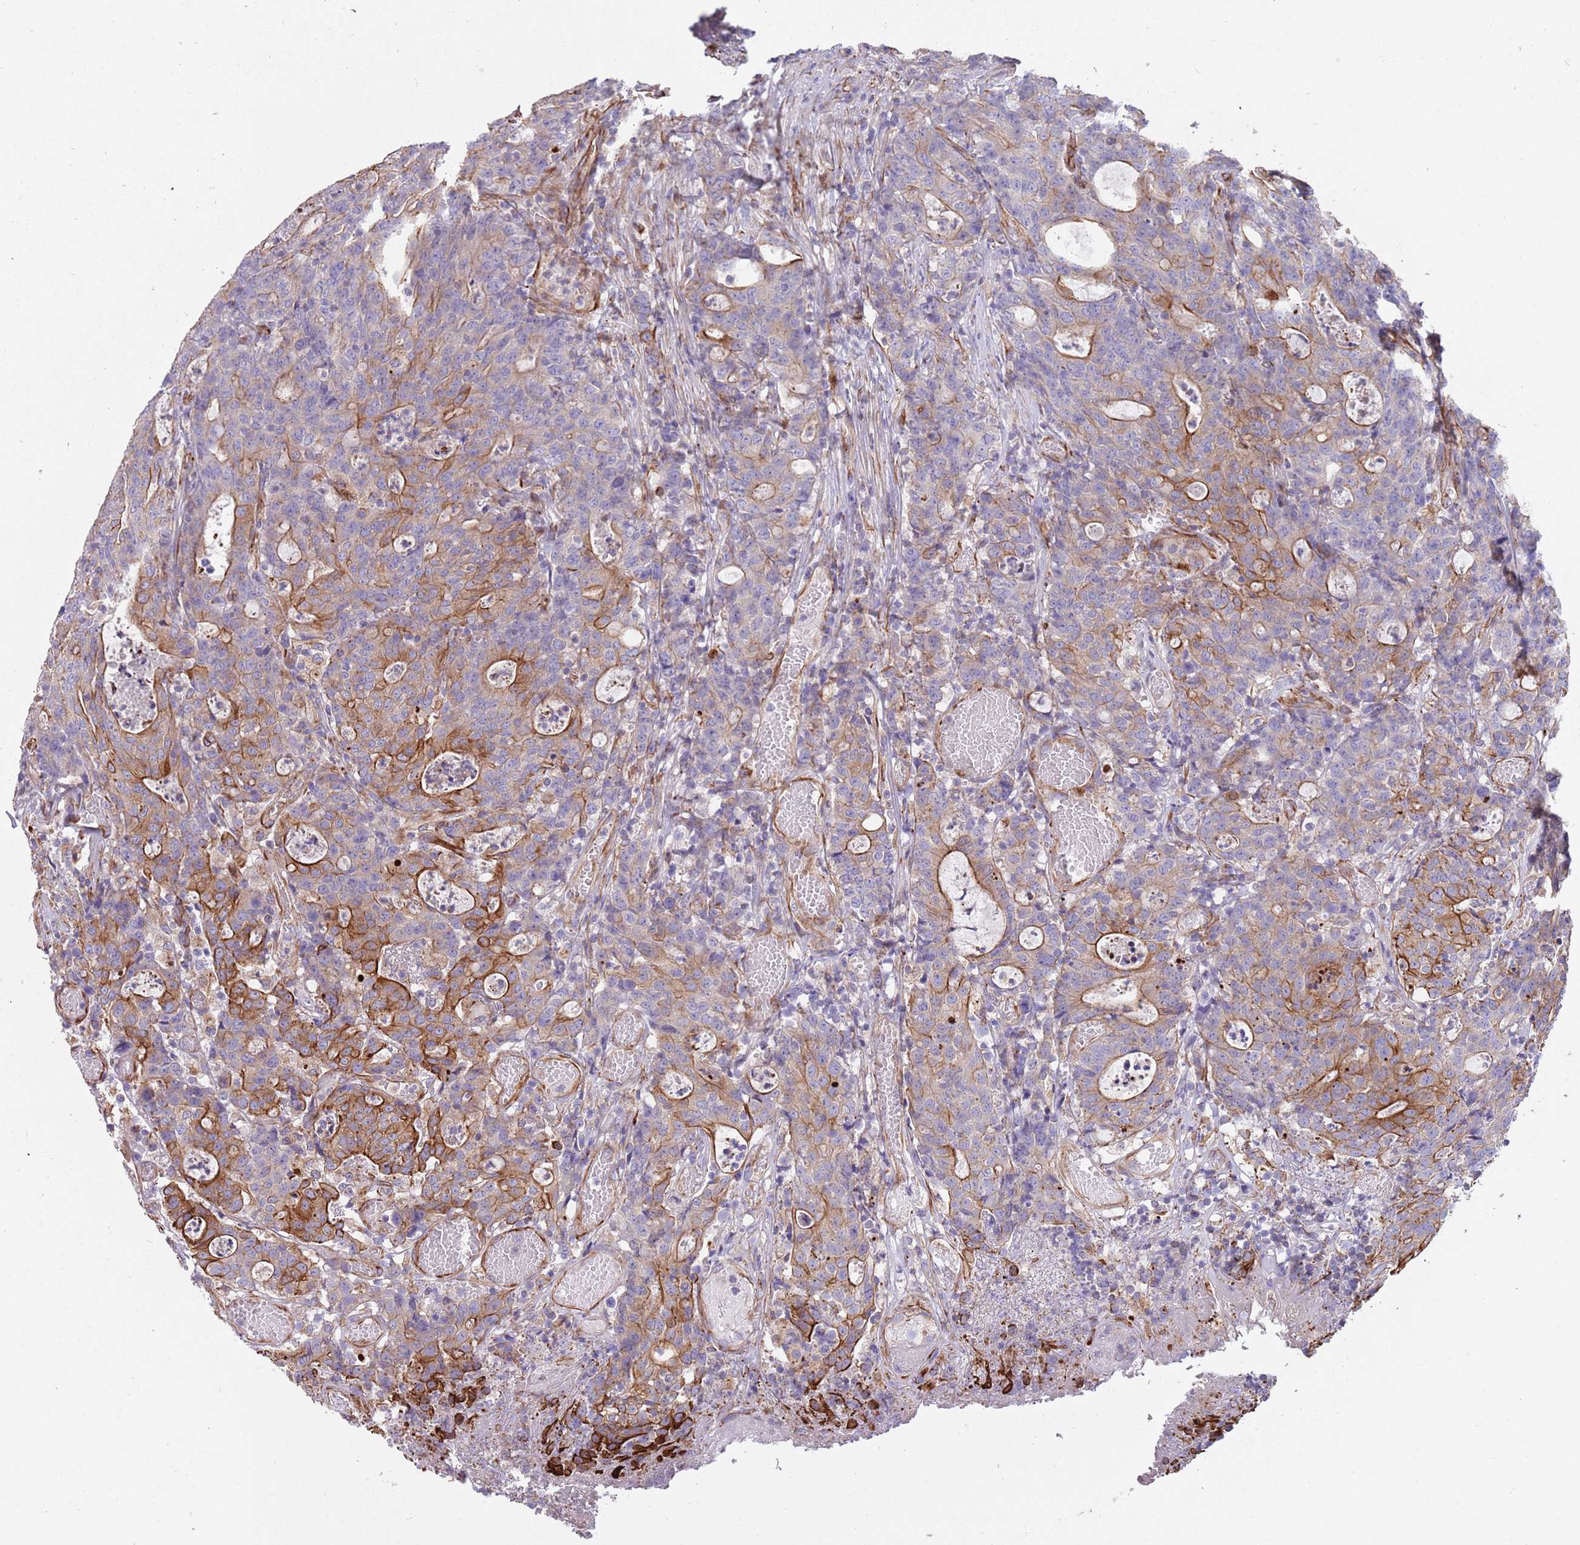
{"staining": {"intensity": "moderate", "quantity": "25%-75%", "location": "cytoplasmic/membranous"}, "tissue": "colorectal cancer", "cell_type": "Tumor cells", "image_type": "cancer", "snomed": [{"axis": "morphology", "description": "Adenocarcinoma, NOS"}, {"axis": "topography", "description": "Colon"}], "caption": "IHC image of neoplastic tissue: adenocarcinoma (colorectal) stained using immunohistochemistry (IHC) demonstrates medium levels of moderate protein expression localized specifically in the cytoplasmic/membranous of tumor cells, appearing as a cytoplasmic/membranous brown color.", "gene": "MOGAT1", "patient": {"sex": "male", "age": 83}}